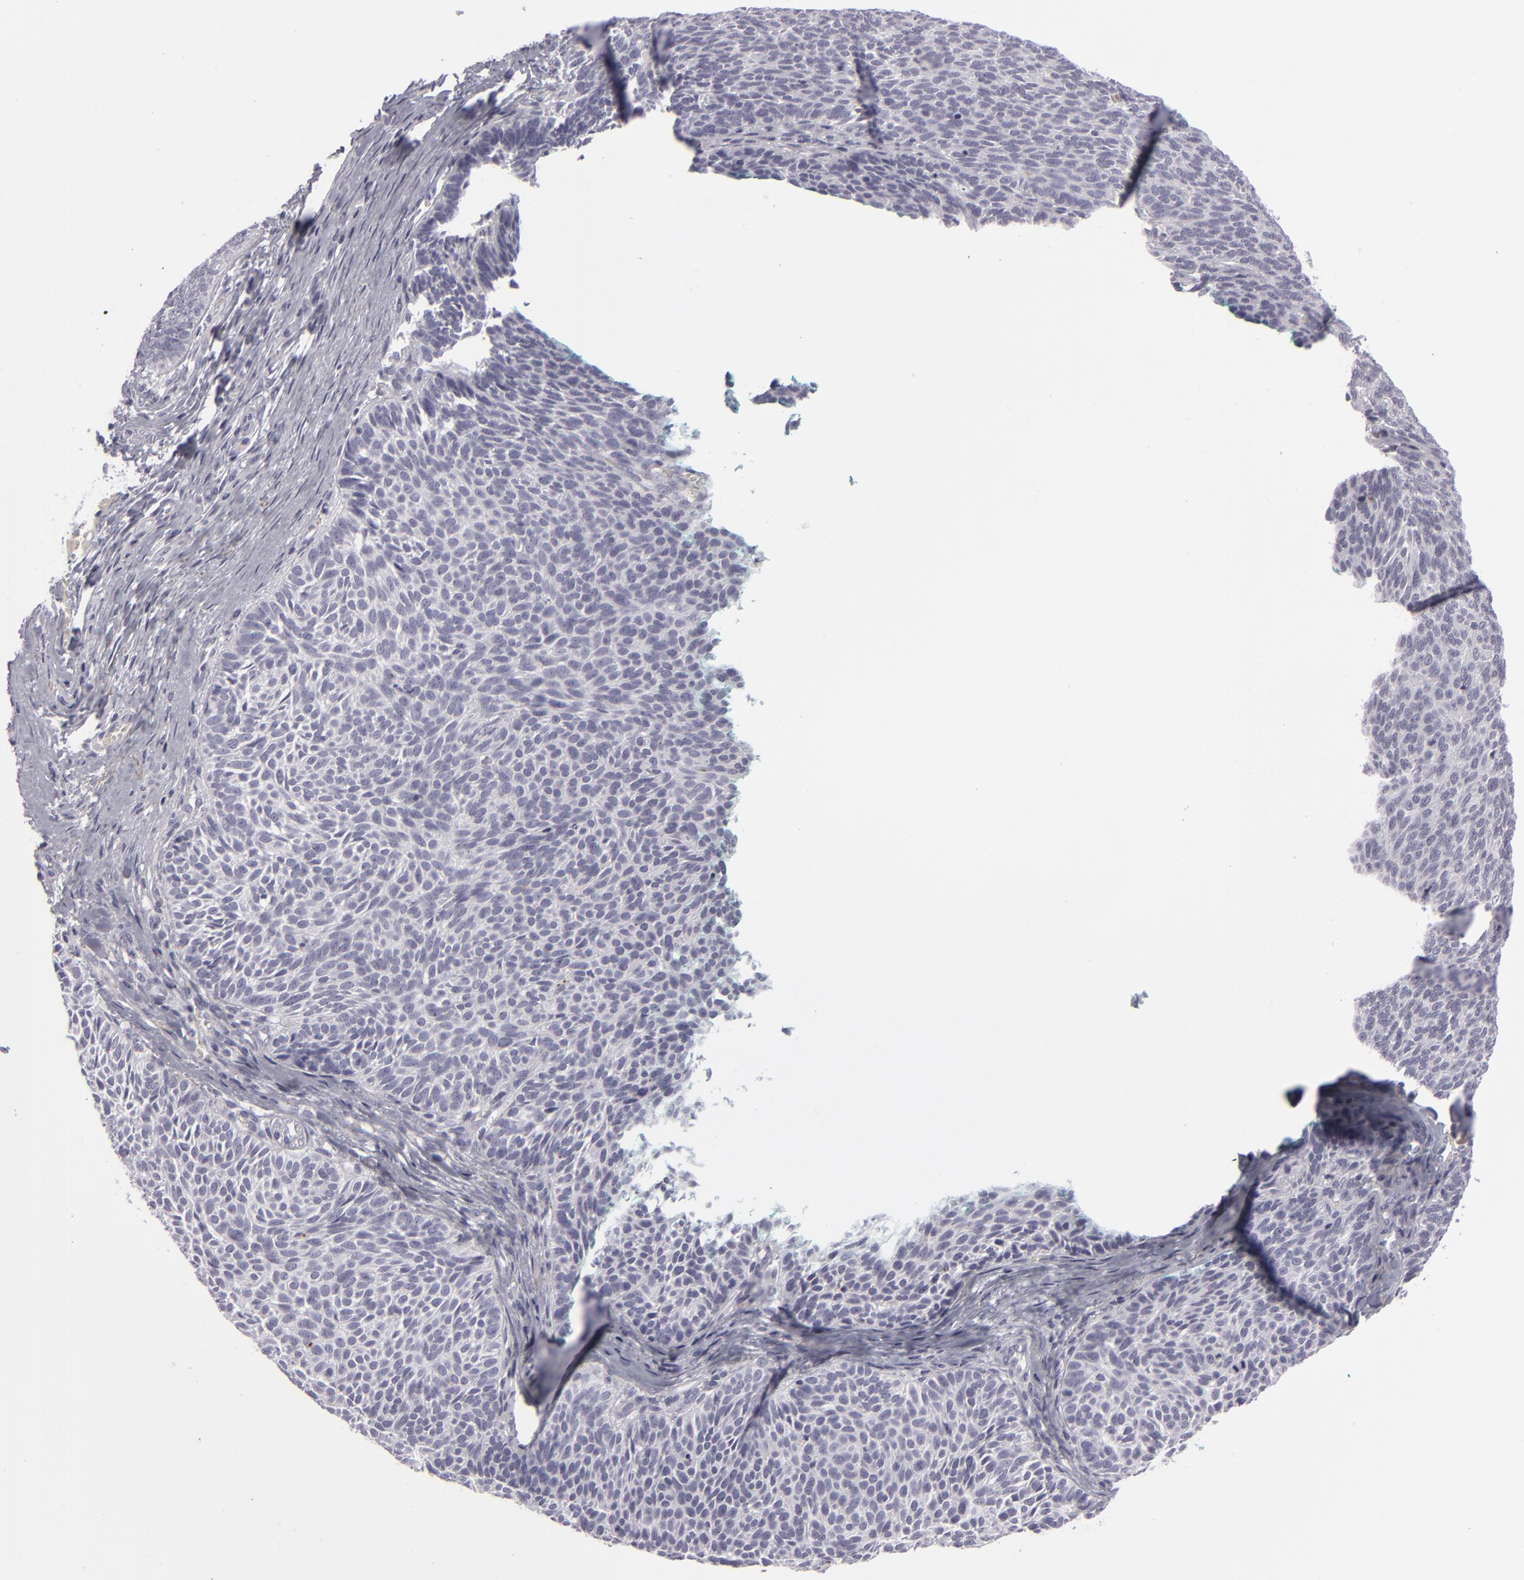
{"staining": {"intensity": "negative", "quantity": "none", "location": "none"}, "tissue": "skin cancer", "cell_type": "Tumor cells", "image_type": "cancer", "snomed": [{"axis": "morphology", "description": "Basal cell carcinoma"}, {"axis": "topography", "description": "Skin"}], "caption": "High power microscopy image of an immunohistochemistry (IHC) histopathology image of skin cancer, revealing no significant expression in tumor cells.", "gene": "C9", "patient": {"sex": "male", "age": 63}}